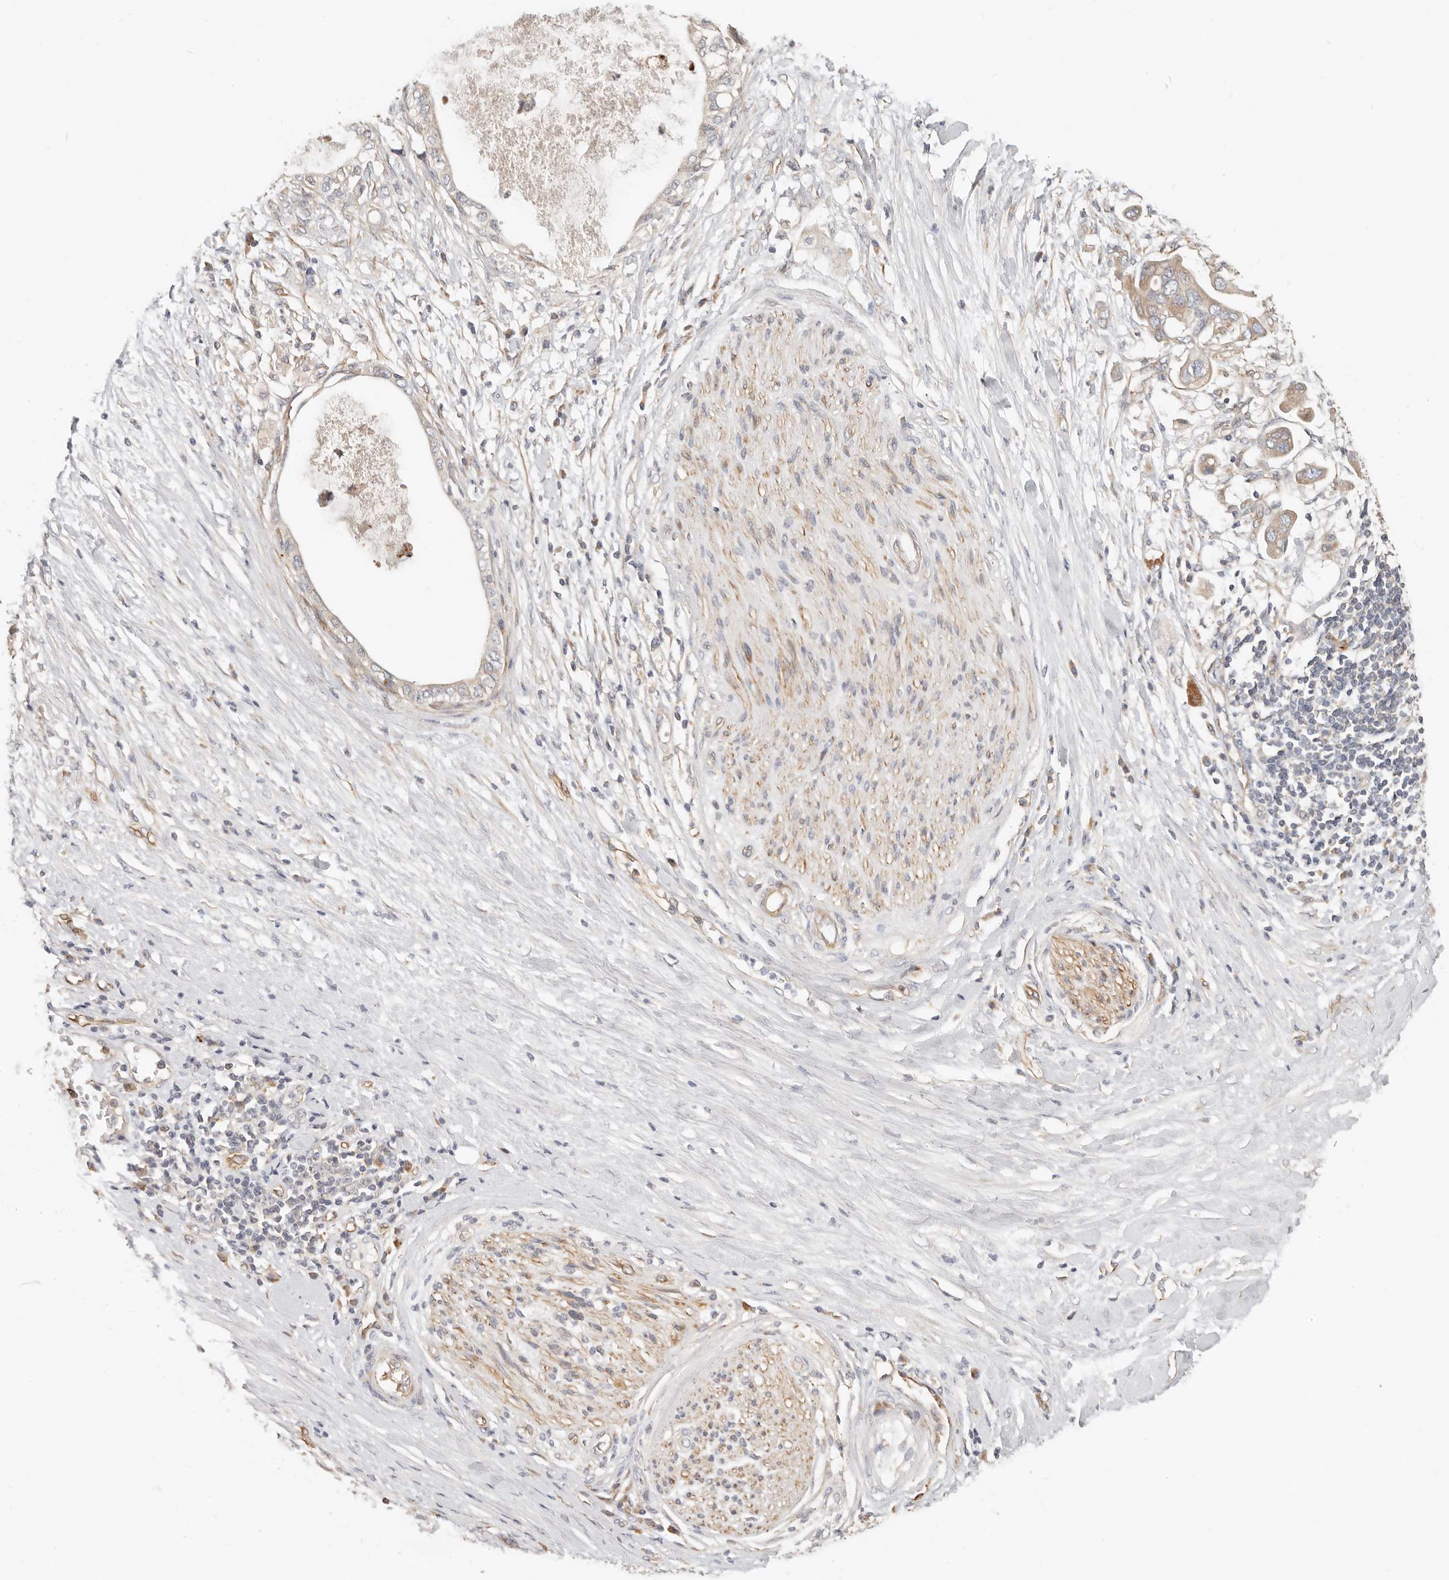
{"staining": {"intensity": "weak", "quantity": "<25%", "location": "cytoplasmic/membranous"}, "tissue": "pancreatic cancer", "cell_type": "Tumor cells", "image_type": "cancer", "snomed": [{"axis": "morphology", "description": "Adenocarcinoma, NOS"}, {"axis": "topography", "description": "Pancreas"}], "caption": "Protein analysis of adenocarcinoma (pancreatic) reveals no significant expression in tumor cells. The staining is performed using DAB brown chromogen with nuclei counter-stained in using hematoxylin.", "gene": "SPRING1", "patient": {"sex": "female", "age": 56}}